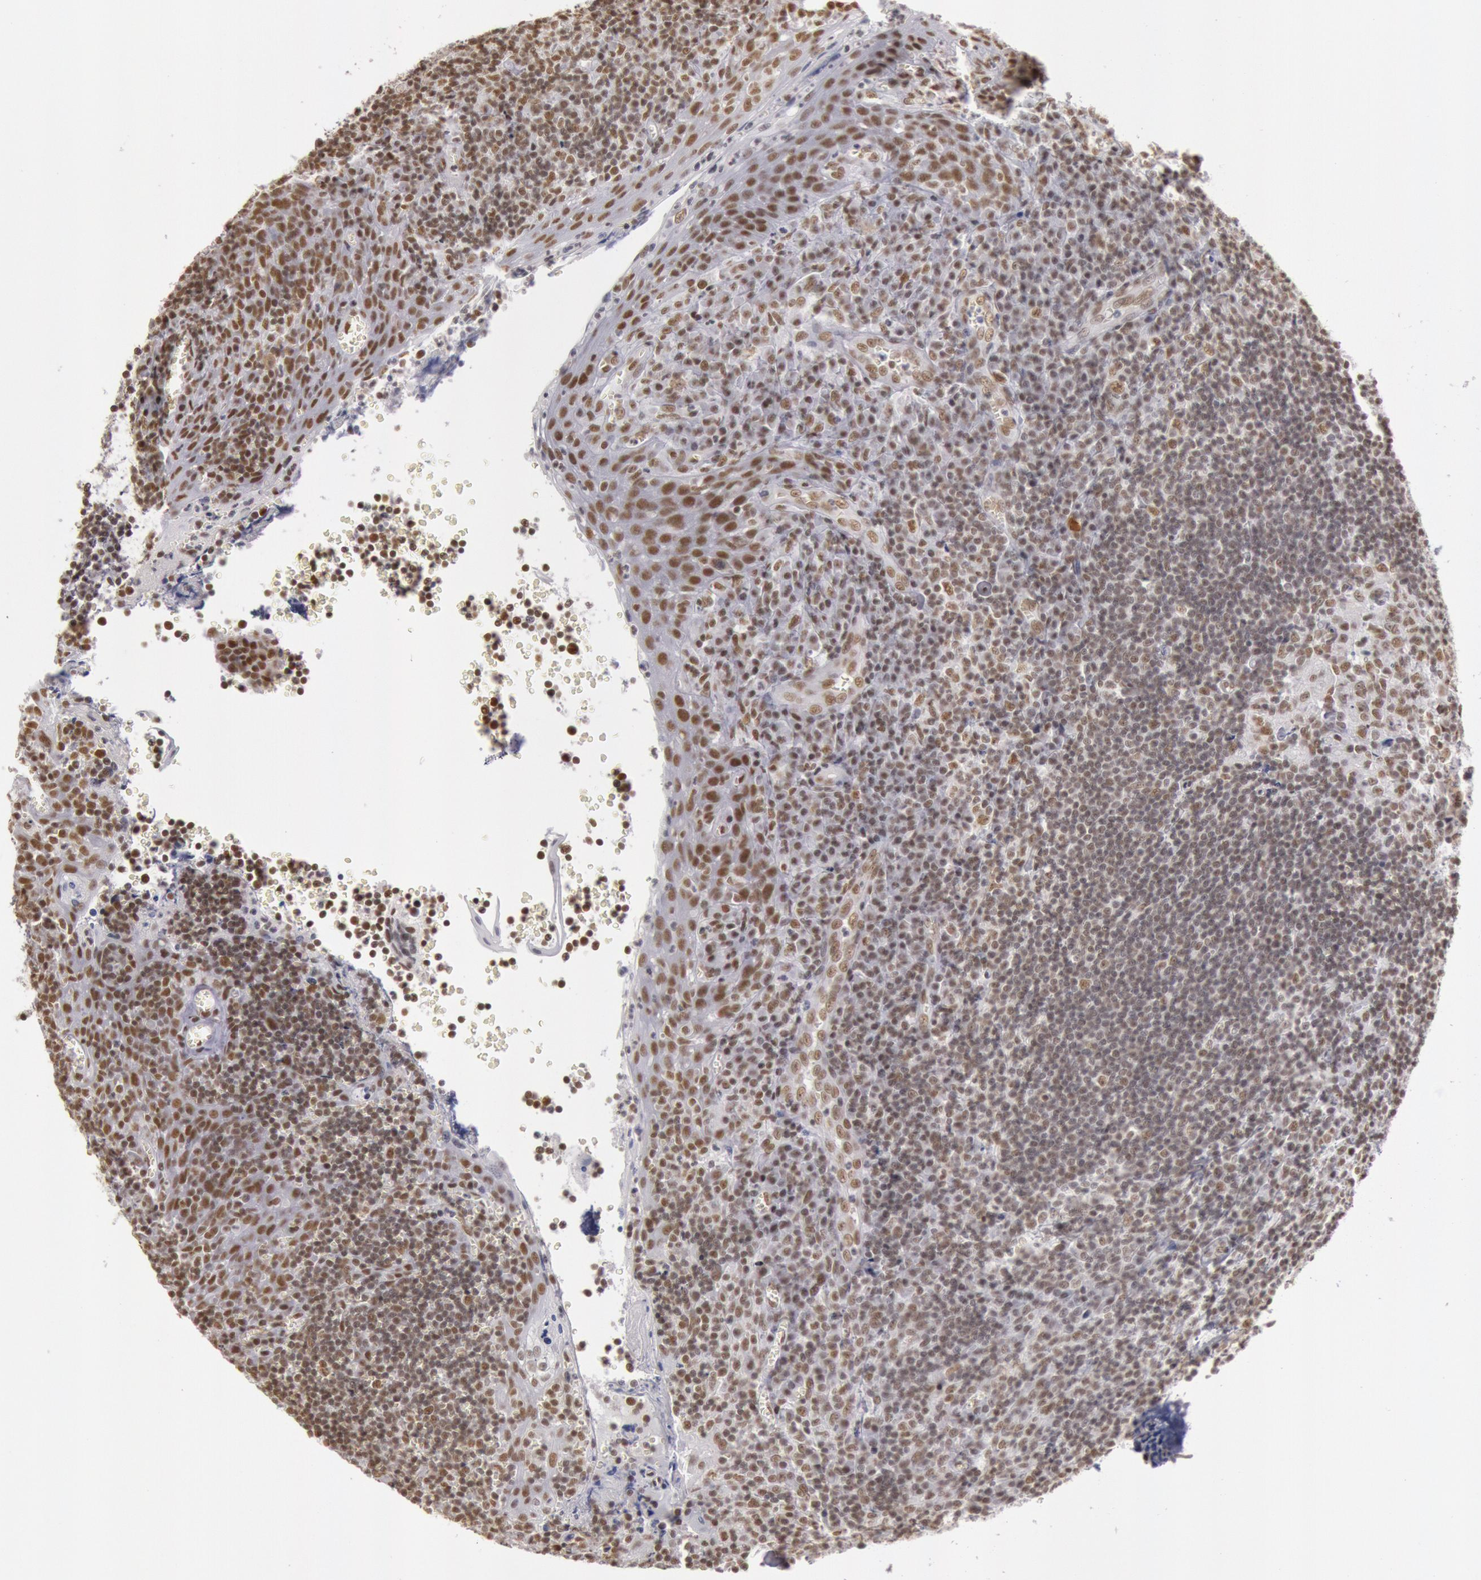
{"staining": {"intensity": "moderate", "quantity": ">75%", "location": "nuclear"}, "tissue": "tonsil", "cell_type": "Germinal center cells", "image_type": "normal", "snomed": [{"axis": "morphology", "description": "Normal tissue, NOS"}, {"axis": "topography", "description": "Tonsil"}], "caption": "This micrograph demonstrates immunohistochemistry staining of benign human tonsil, with medium moderate nuclear positivity in about >75% of germinal center cells.", "gene": "ESS2", "patient": {"sex": "male", "age": 20}}